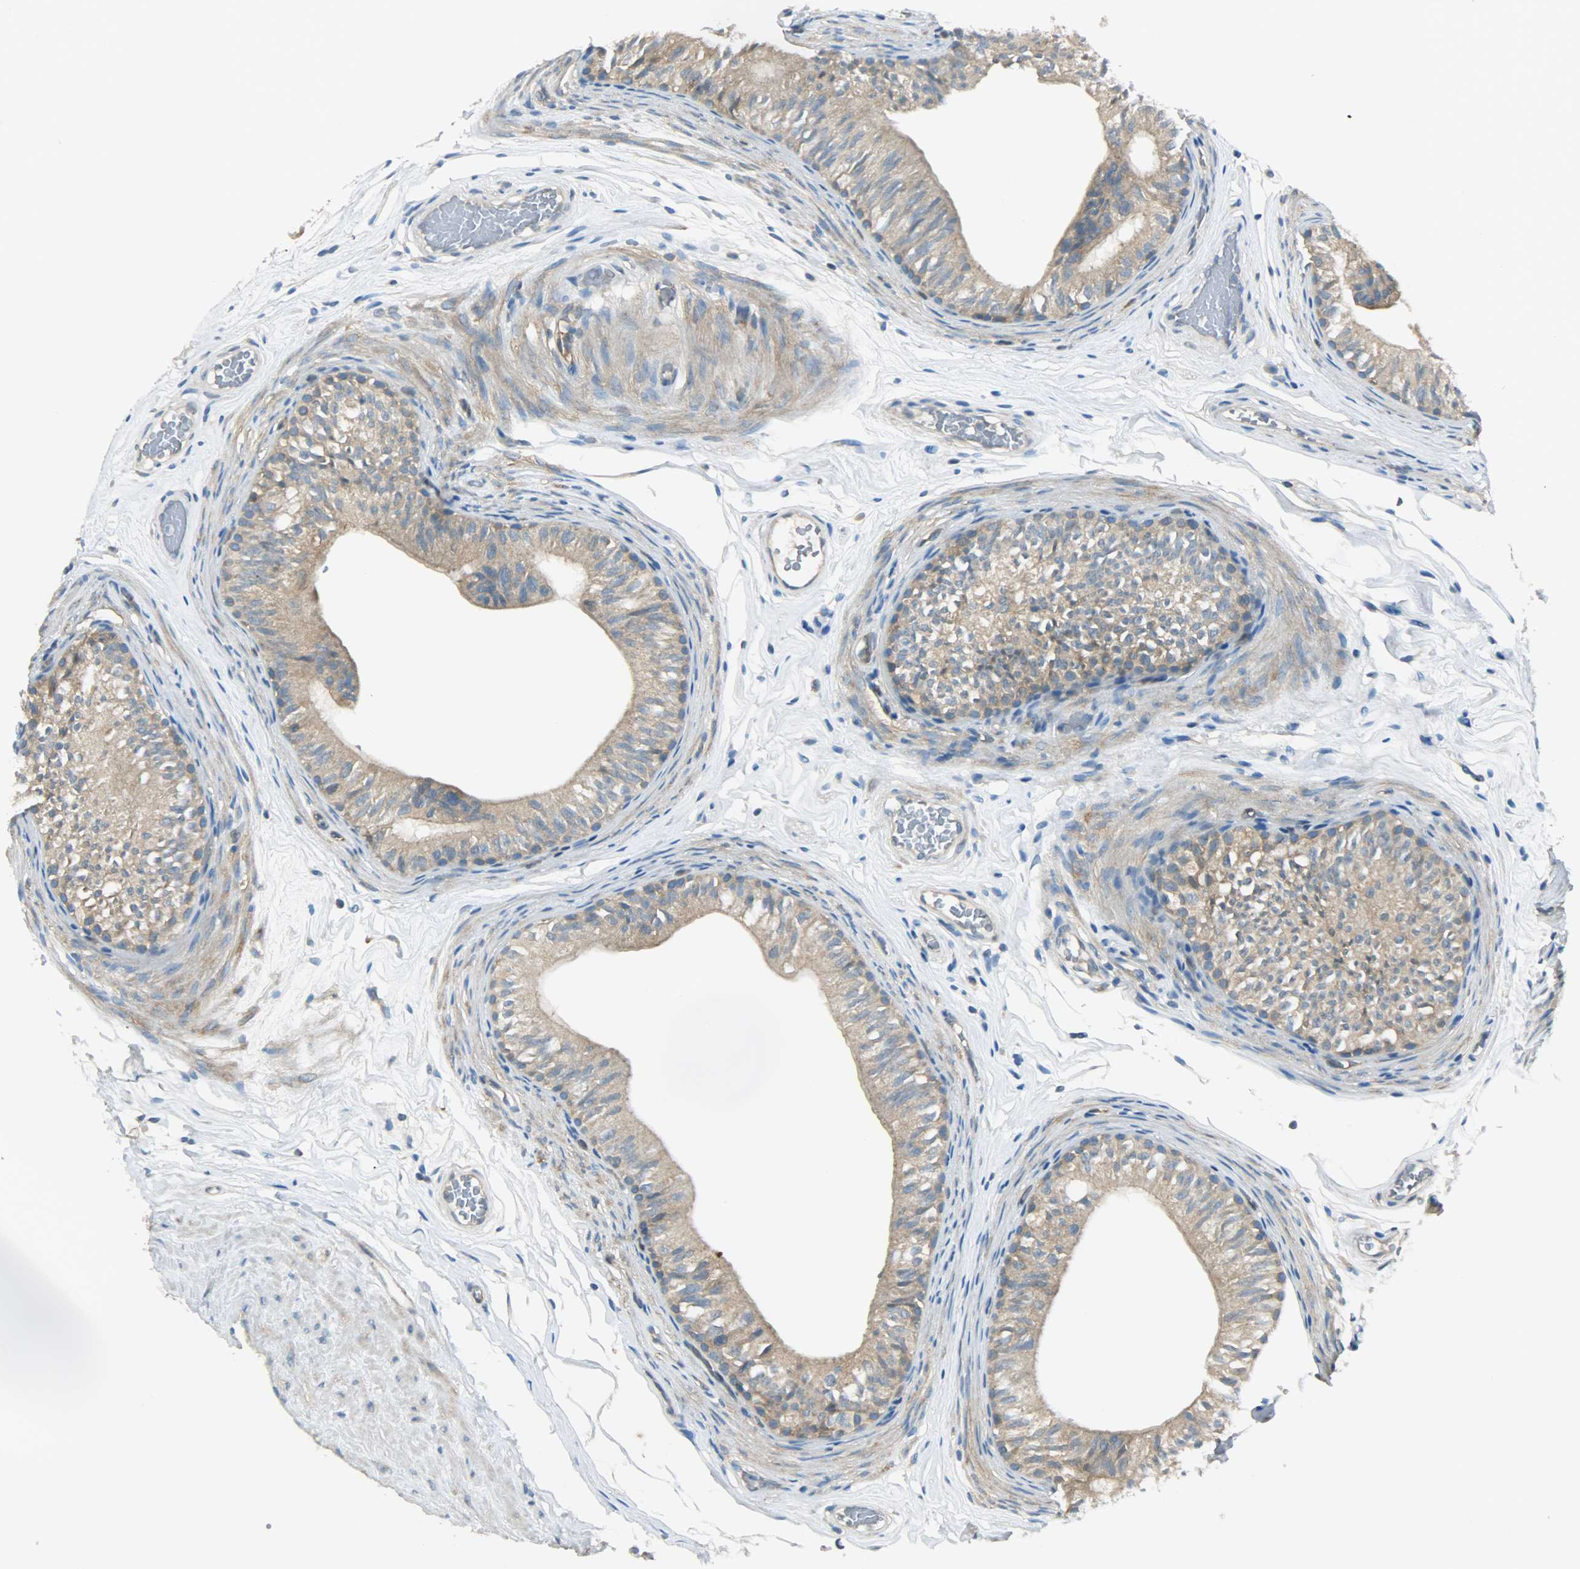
{"staining": {"intensity": "moderate", "quantity": ">75%", "location": "cytoplasmic/membranous"}, "tissue": "epididymis", "cell_type": "Glandular cells", "image_type": "normal", "snomed": [{"axis": "morphology", "description": "Normal tissue, NOS"}, {"axis": "topography", "description": "Testis"}, {"axis": "topography", "description": "Epididymis"}], "caption": "DAB immunohistochemical staining of benign epididymis exhibits moderate cytoplasmic/membranous protein staining in approximately >75% of glandular cells. The protein of interest is shown in brown color, while the nuclei are stained blue.", "gene": "TSC22D2", "patient": {"sex": "male", "age": 36}}